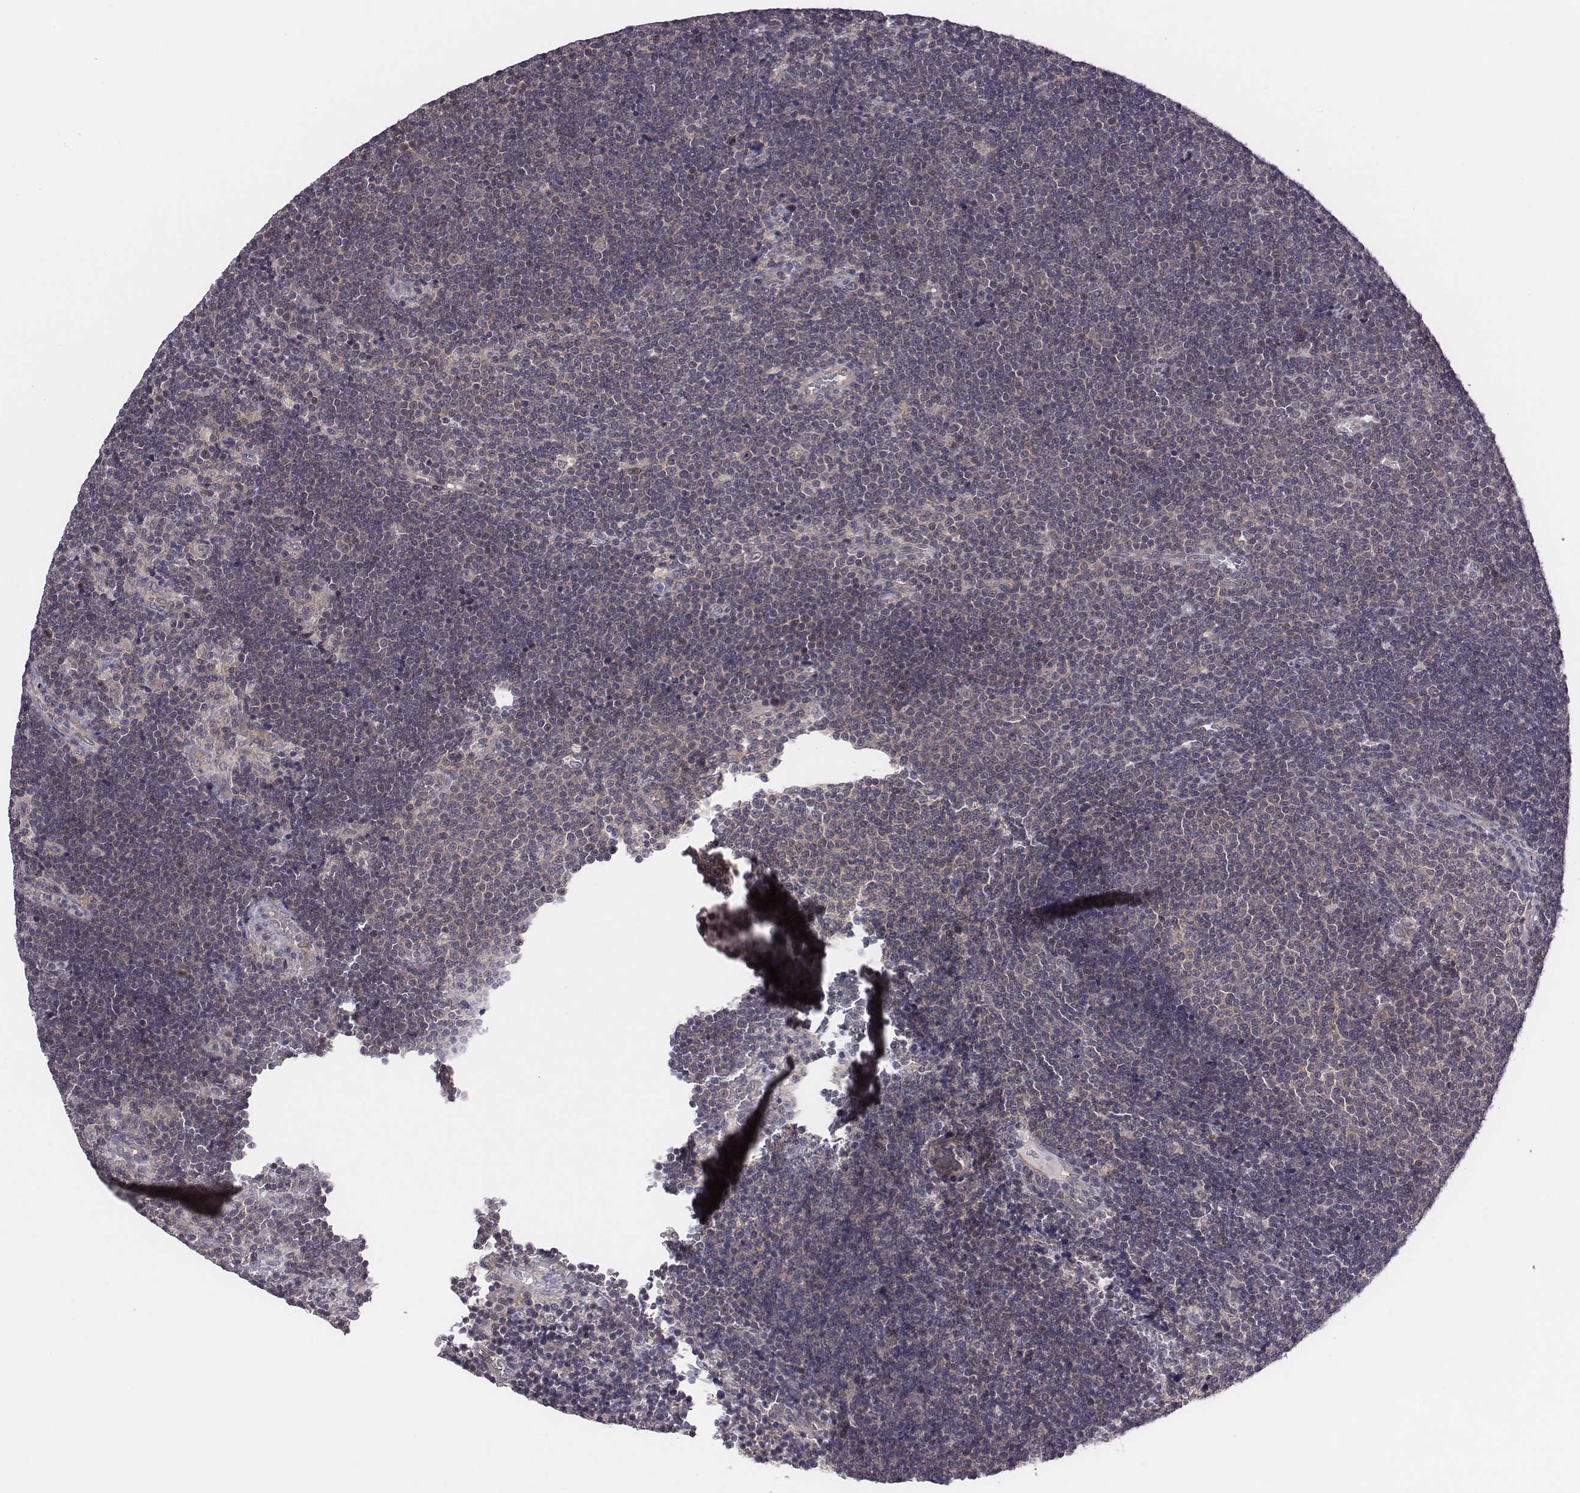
{"staining": {"intensity": "weak", "quantity": ">75%", "location": "cytoplasmic/membranous"}, "tissue": "lymphoma", "cell_type": "Tumor cells", "image_type": "cancer", "snomed": [{"axis": "morphology", "description": "Malignant lymphoma, non-Hodgkin's type, Low grade"}, {"axis": "topography", "description": "Brain"}], "caption": "This image displays immunohistochemistry (IHC) staining of human lymphoma, with low weak cytoplasmic/membranous positivity in about >75% of tumor cells.", "gene": "SMURF2", "patient": {"sex": "female", "age": 66}}